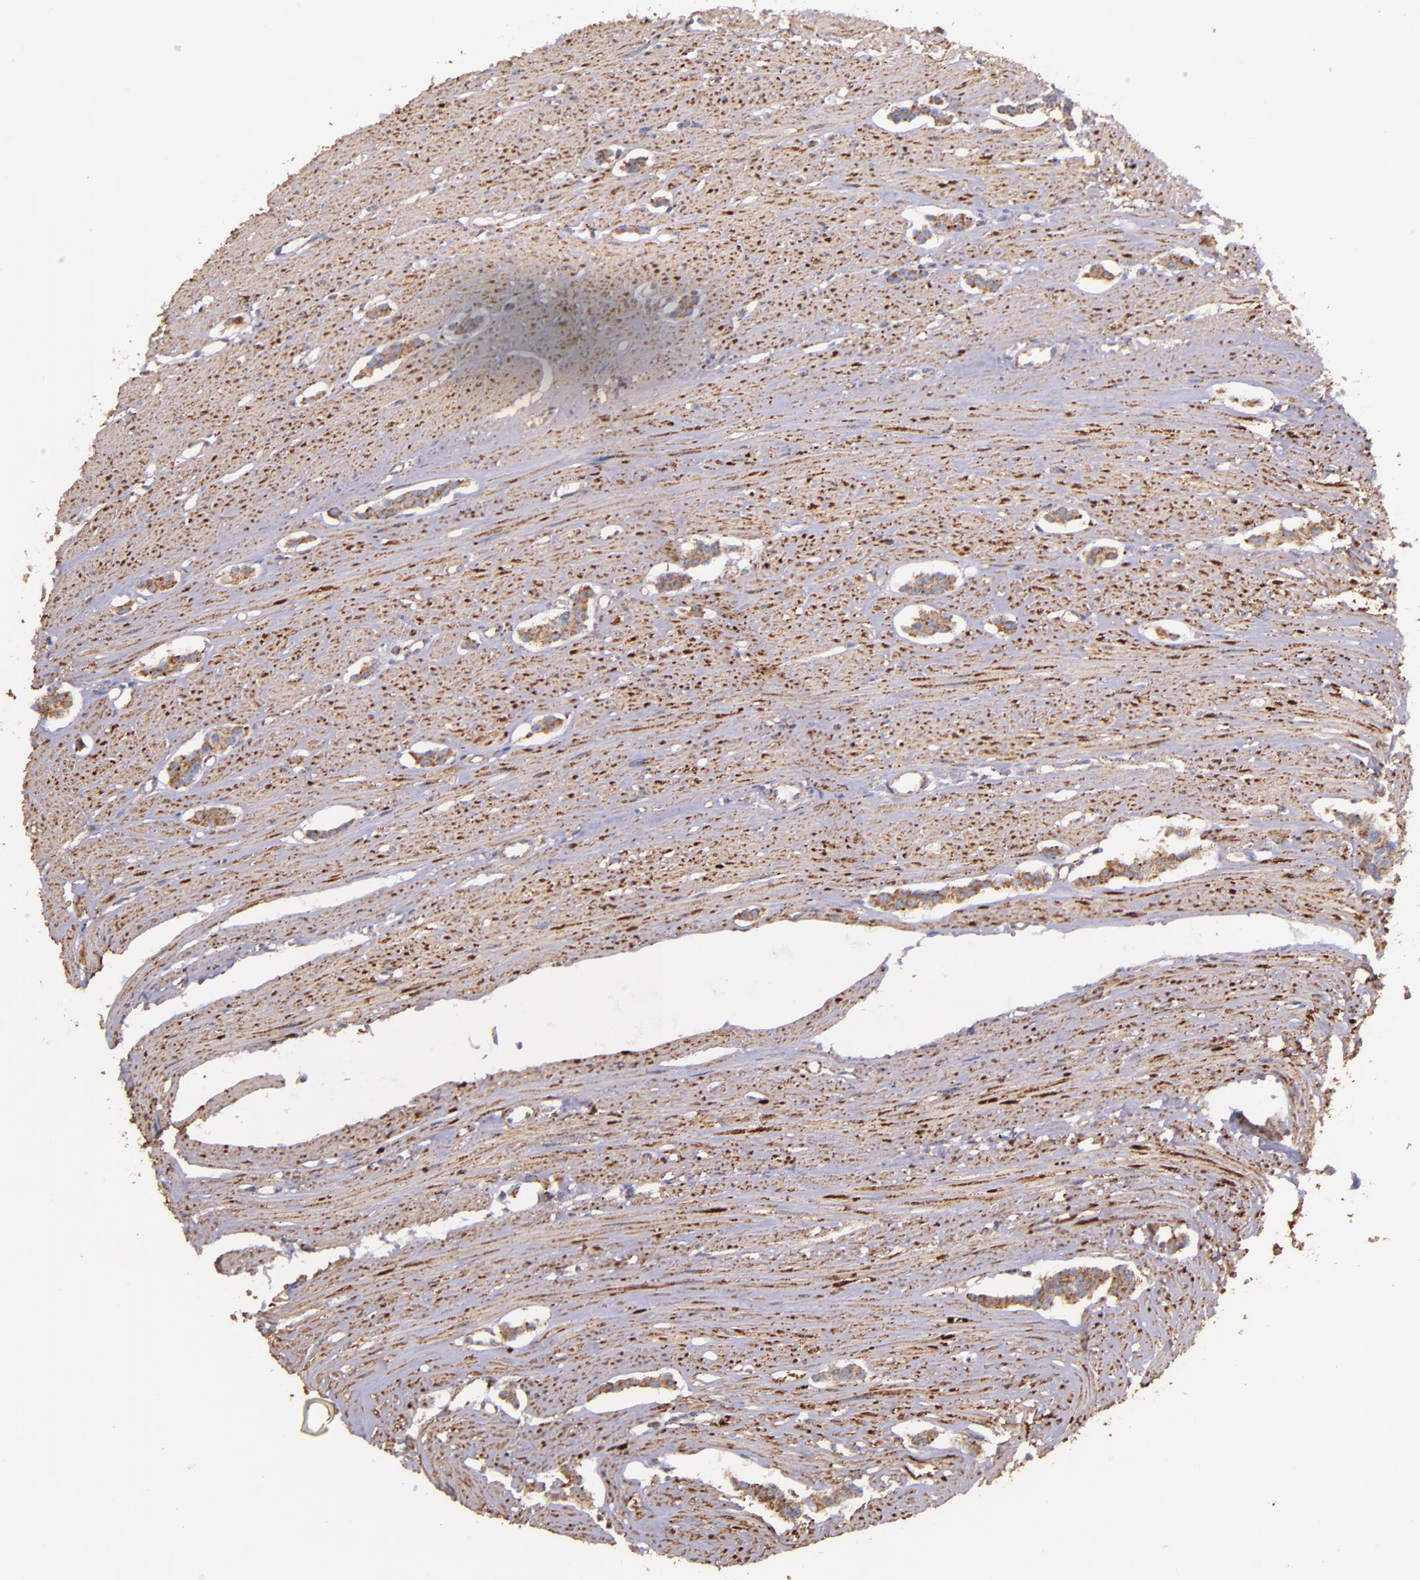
{"staining": {"intensity": "moderate", "quantity": ">75%", "location": "cytoplasmic/membranous"}, "tissue": "carcinoid", "cell_type": "Tumor cells", "image_type": "cancer", "snomed": [{"axis": "morphology", "description": "Carcinoid, malignant, NOS"}, {"axis": "topography", "description": "Small intestine"}], "caption": "An IHC photomicrograph of neoplastic tissue is shown. Protein staining in brown labels moderate cytoplasmic/membranous positivity in carcinoid within tumor cells.", "gene": "IDH3G", "patient": {"sex": "male", "age": 60}}